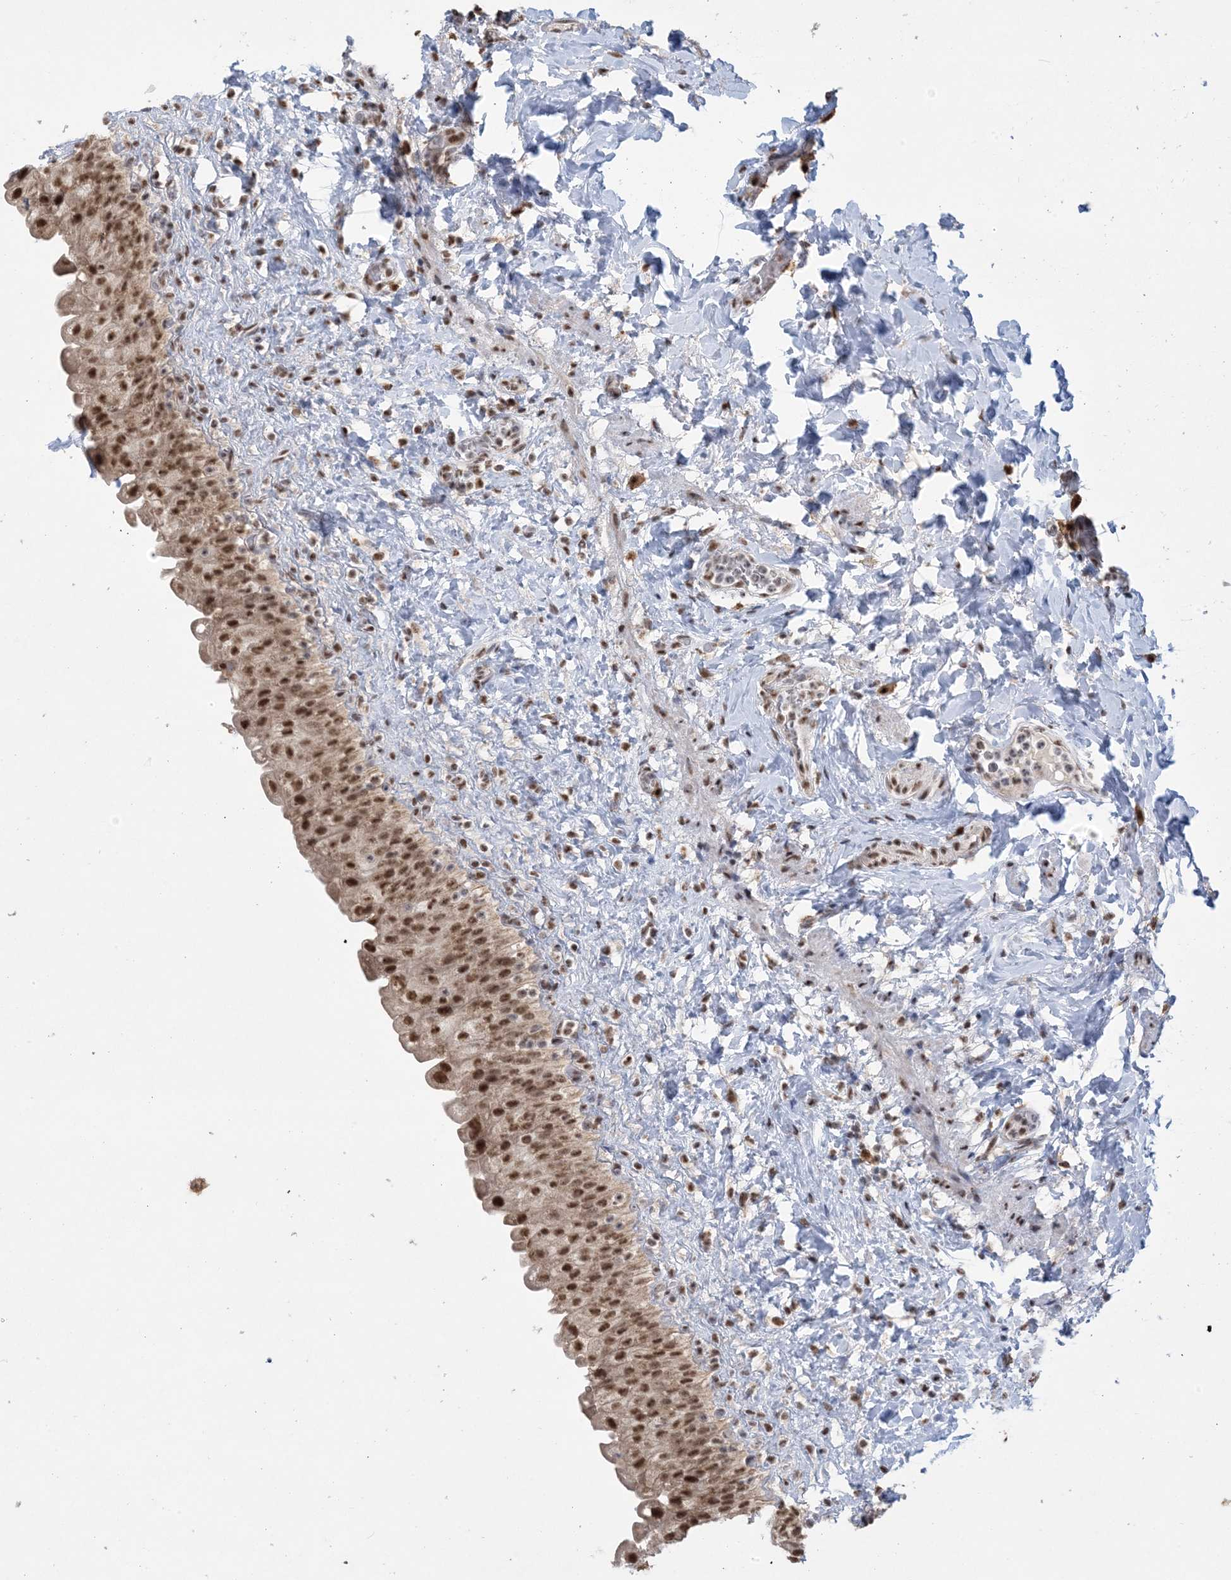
{"staining": {"intensity": "moderate", "quantity": ">75%", "location": "nuclear"}, "tissue": "urinary bladder", "cell_type": "Urothelial cells", "image_type": "normal", "snomed": [{"axis": "morphology", "description": "Normal tissue, NOS"}, {"axis": "topography", "description": "Urinary bladder"}], "caption": "The histopathology image exhibits staining of normal urinary bladder, revealing moderate nuclear protein positivity (brown color) within urothelial cells. Immunohistochemistry stains the protein of interest in brown and the nuclei are stained blue.", "gene": "TRMT10C", "patient": {"sex": "female", "age": 27}}